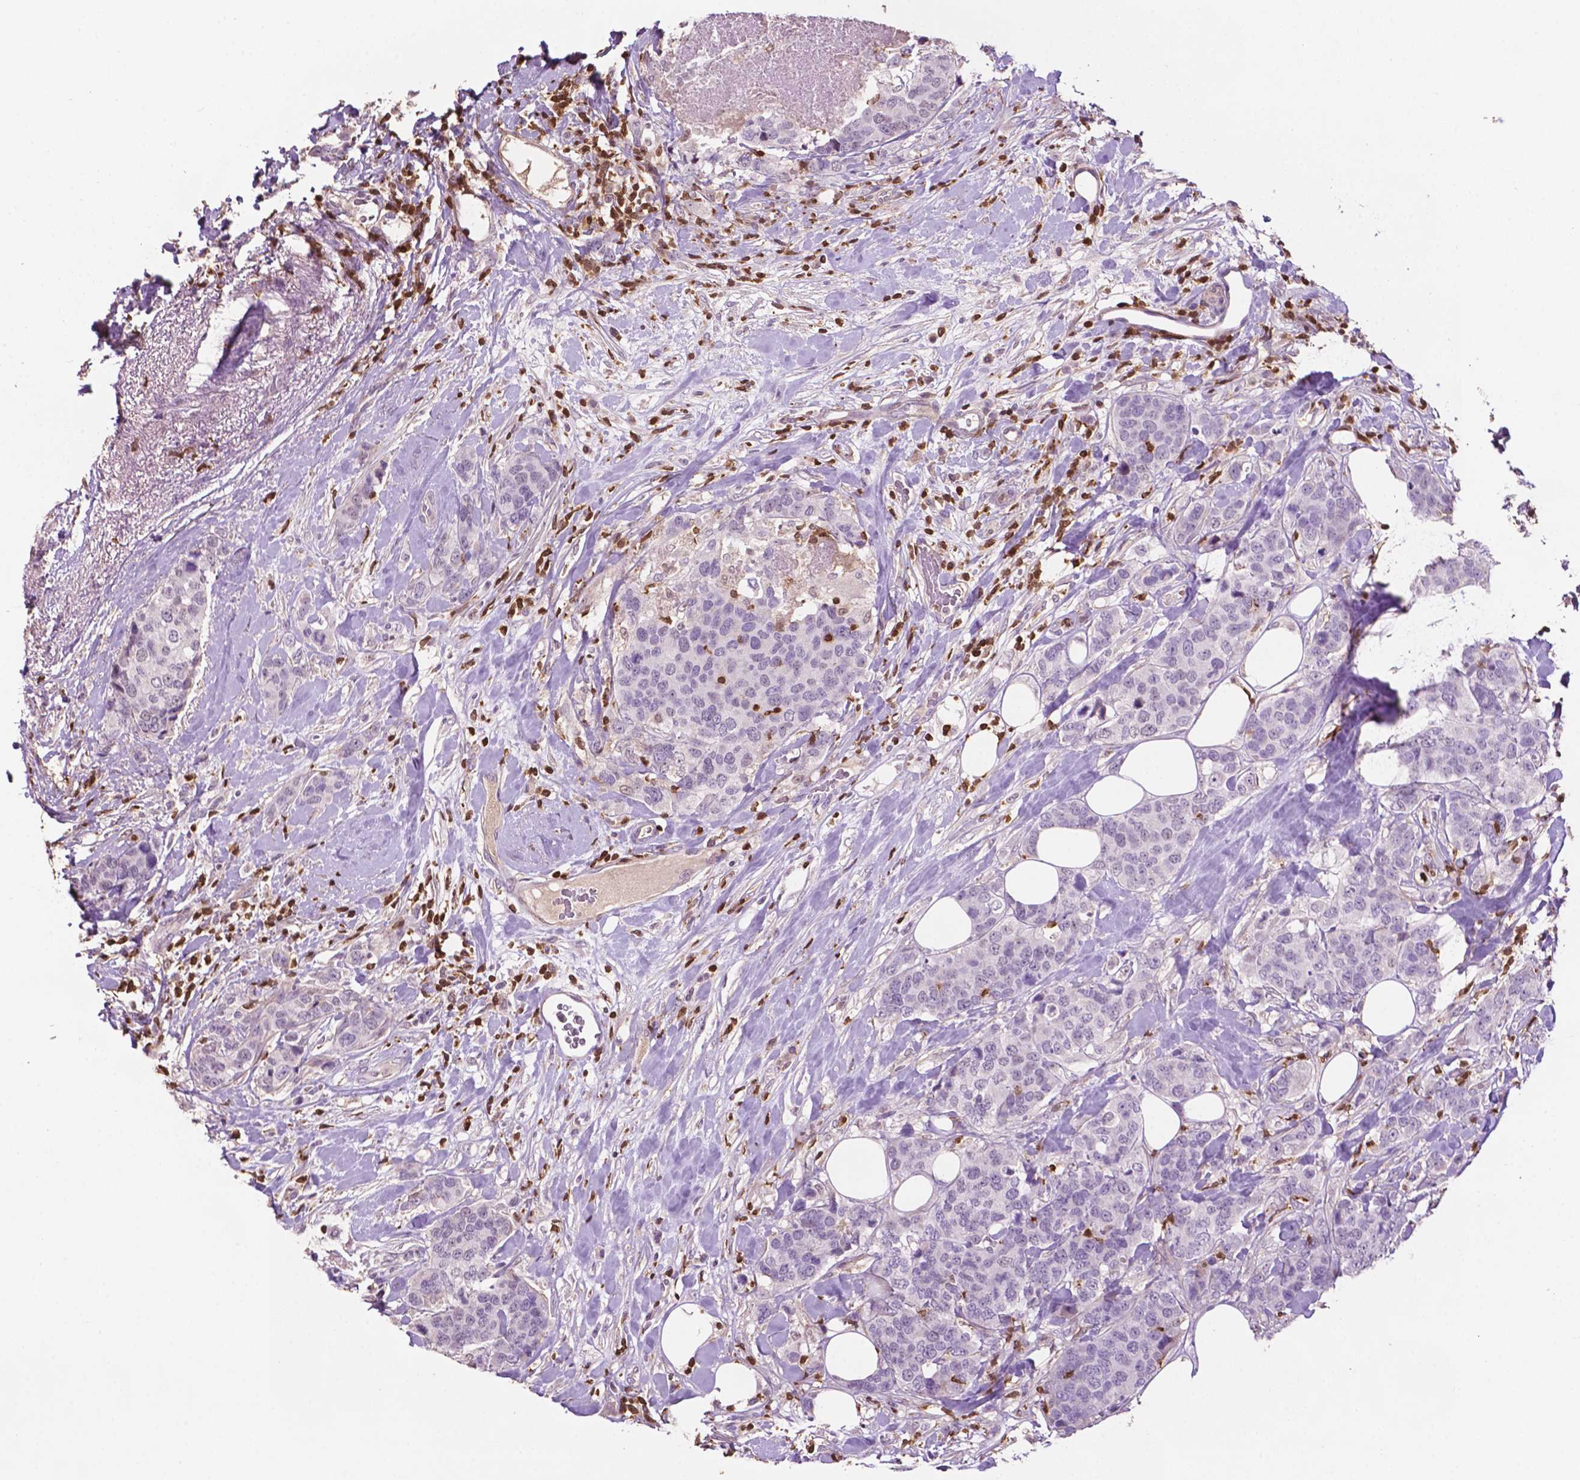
{"staining": {"intensity": "negative", "quantity": "none", "location": "none"}, "tissue": "breast cancer", "cell_type": "Tumor cells", "image_type": "cancer", "snomed": [{"axis": "morphology", "description": "Lobular carcinoma"}, {"axis": "topography", "description": "Breast"}], "caption": "Immunohistochemistry photomicrograph of lobular carcinoma (breast) stained for a protein (brown), which reveals no staining in tumor cells.", "gene": "TBC1D10C", "patient": {"sex": "female", "age": 59}}